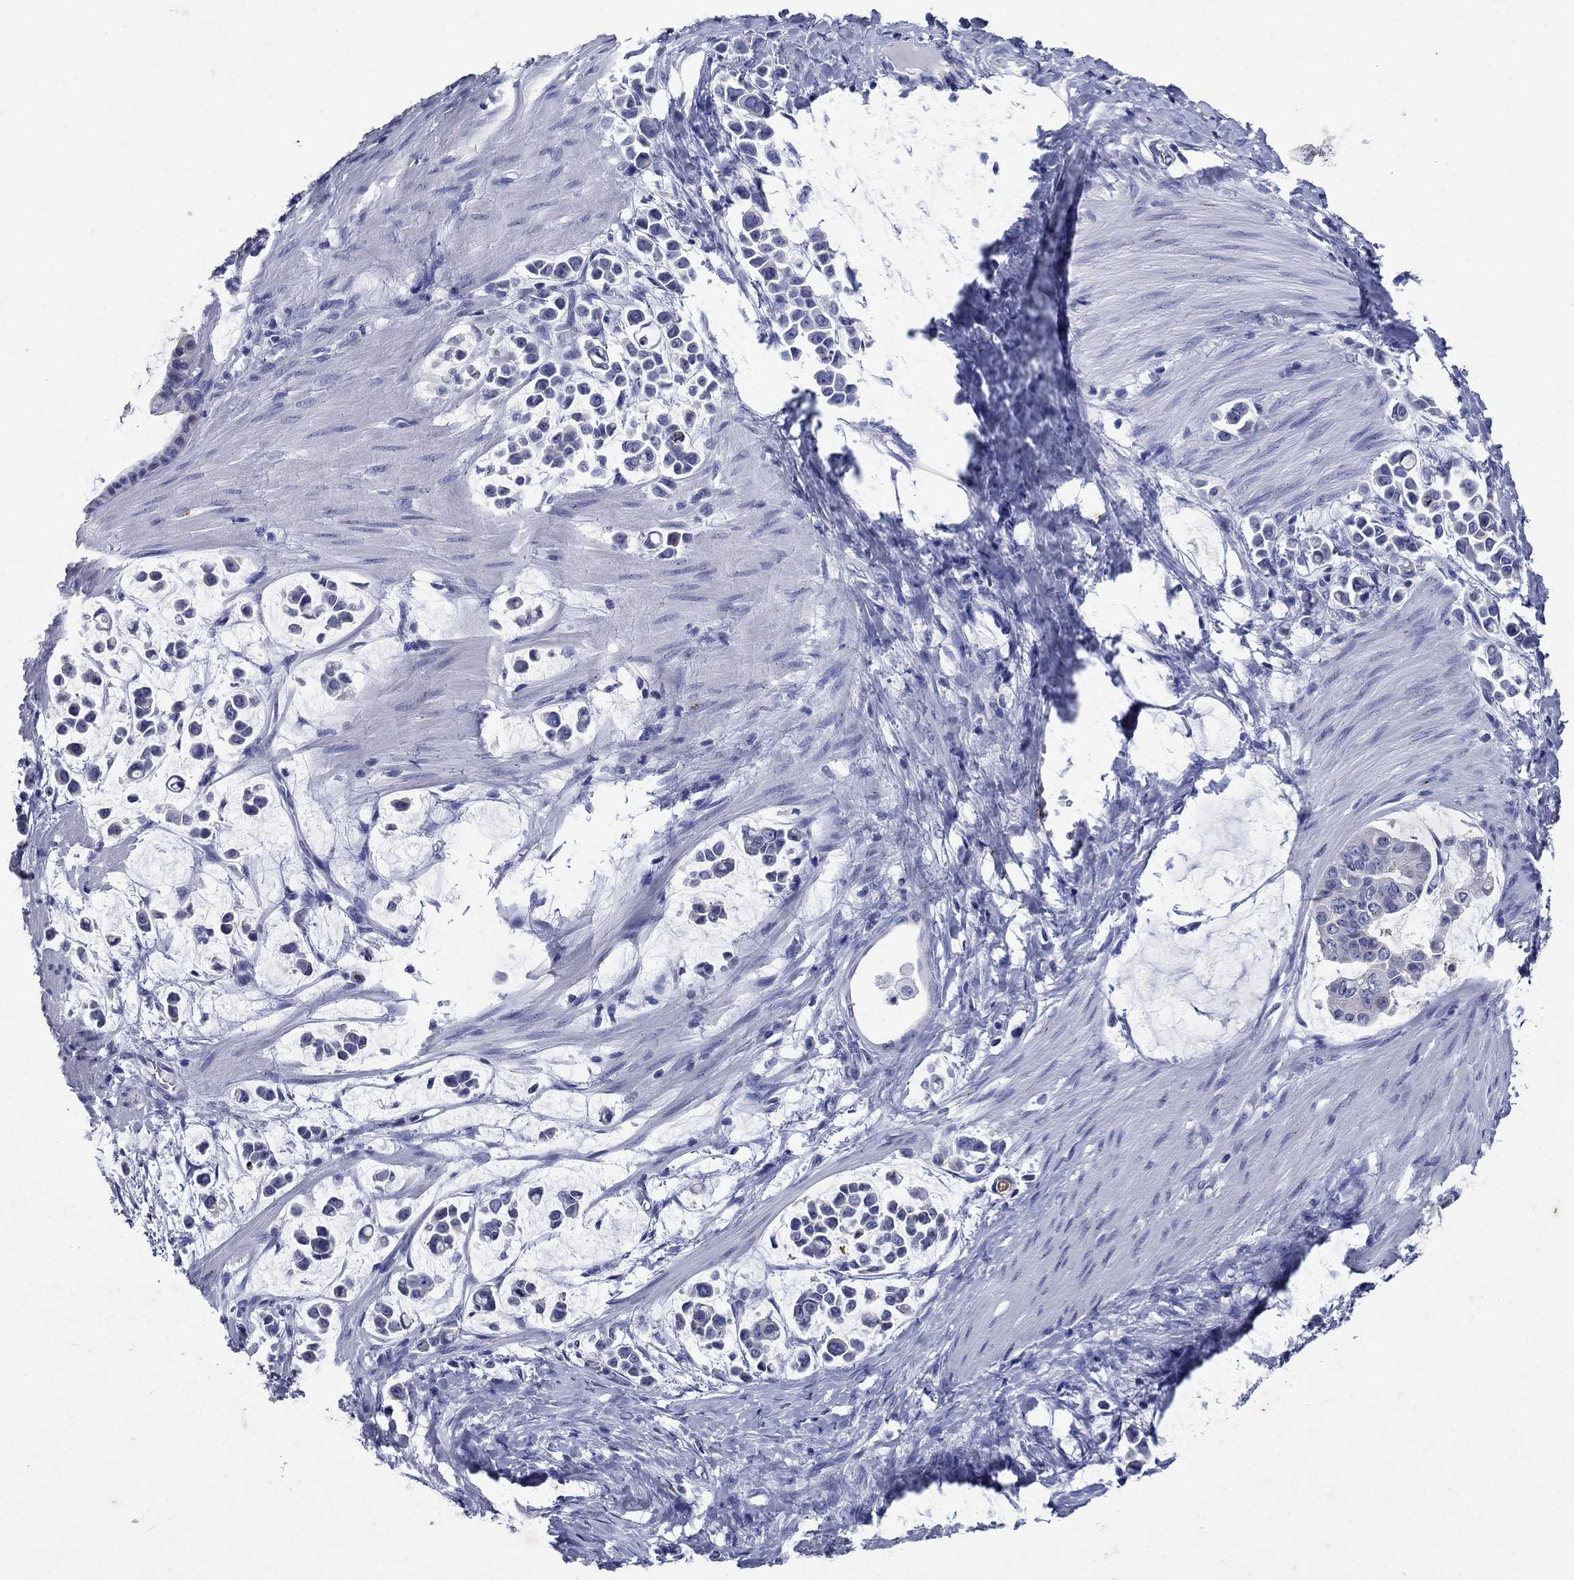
{"staining": {"intensity": "negative", "quantity": "none", "location": "none"}, "tissue": "stomach cancer", "cell_type": "Tumor cells", "image_type": "cancer", "snomed": [{"axis": "morphology", "description": "Adenocarcinoma, NOS"}, {"axis": "topography", "description": "Stomach"}], "caption": "Immunohistochemistry histopathology image of stomach cancer stained for a protein (brown), which shows no positivity in tumor cells.", "gene": "CD1A", "patient": {"sex": "male", "age": 82}}